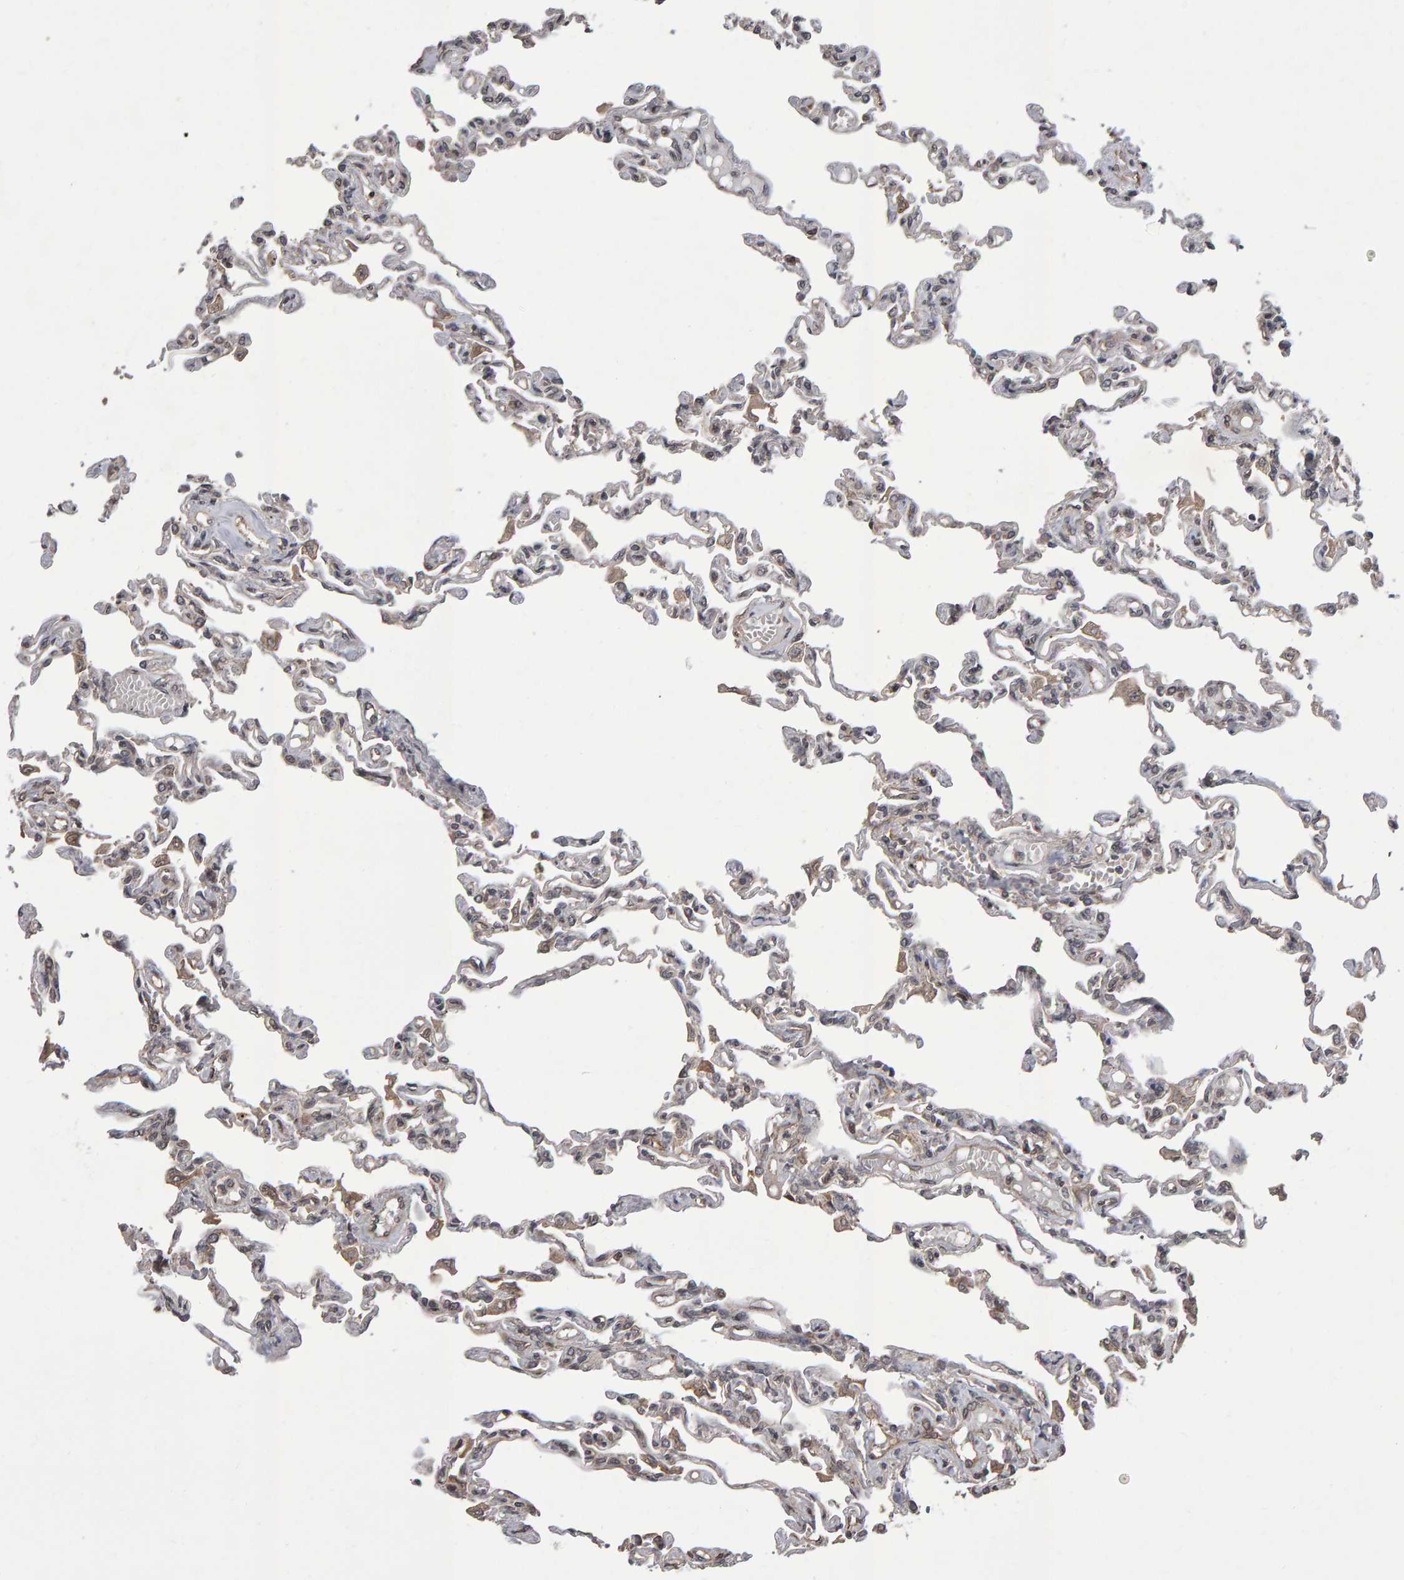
{"staining": {"intensity": "weak", "quantity": "25%-75%", "location": "cytoplasmic/membranous,nuclear"}, "tissue": "lung", "cell_type": "Alveolar cells", "image_type": "normal", "snomed": [{"axis": "morphology", "description": "Normal tissue, NOS"}, {"axis": "topography", "description": "Lung"}], "caption": "Immunohistochemistry (DAB) staining of normal lung shows weak cytoplasmic/membranous,nuclear protein staining in approximately 25%-75% of alveolar cells. (Brightfield microscopy of DAB IHC at high magnification).", "gene": "SCRIB", "patient": {"sex": "male", "age": 21}}